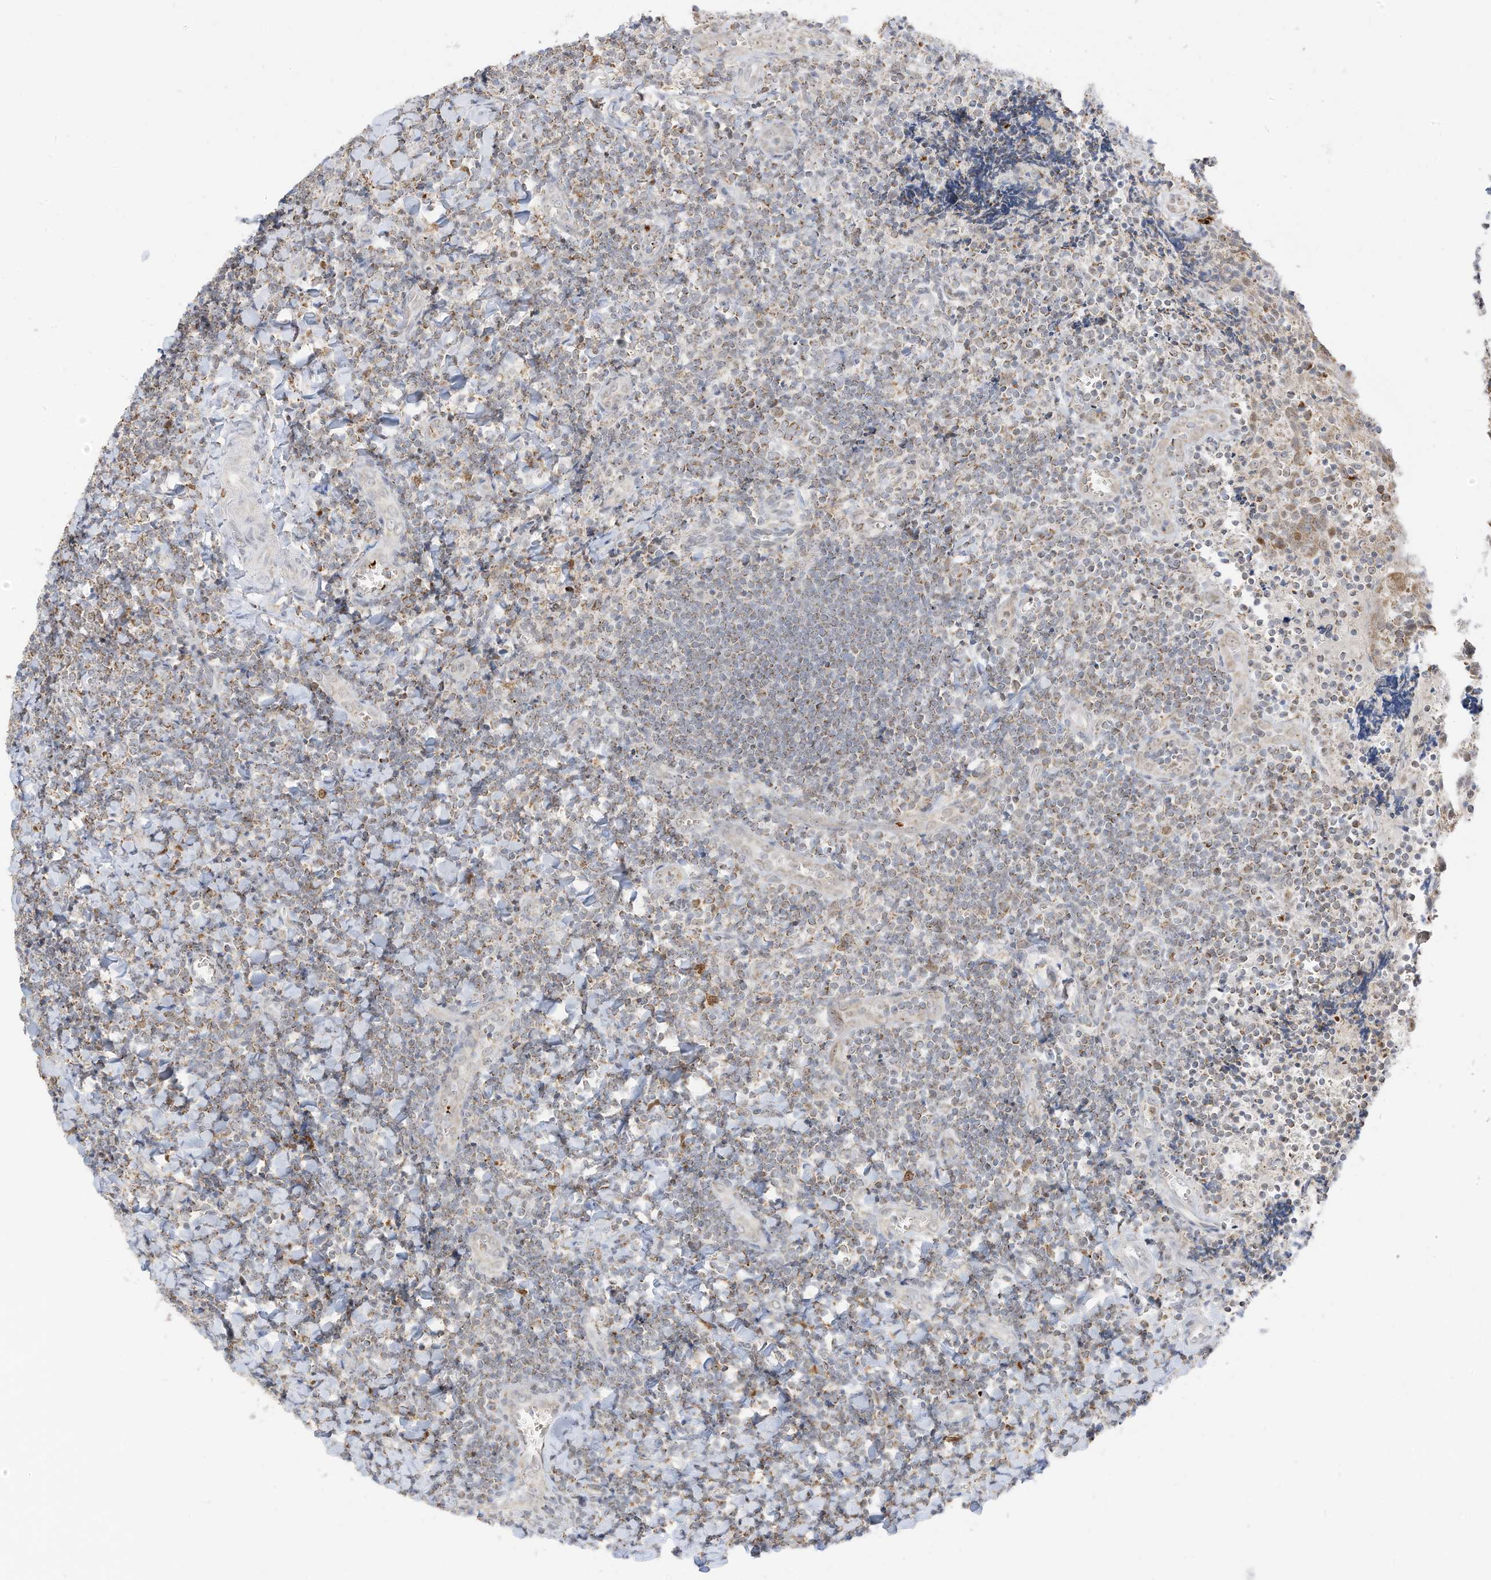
{"staining": {"intensity": "moderate", "quantity": "25%-75%", "location": "cytoplasmic/membranous"}, "tissue": "tonsil", "cell_type": "Germinal center cells", "image_type": "normal", "snomed": [{"axis": "morphology", "description": "Normal tissue, NOS"}, {"axis": "topography", "description": "Tonsil"}], "caption": "IHC (DAB) staining of normal tonsil reveals moderate cytoplasmic/membranous protein expression in about 25%-75% of germinal center cells. (DAB (3,3'-diaminobenzidine) = brown stain, brightfield microscopy at high magnification).", "gene": "MTUS2", "patient": {"sex": "male", "age": 27}}